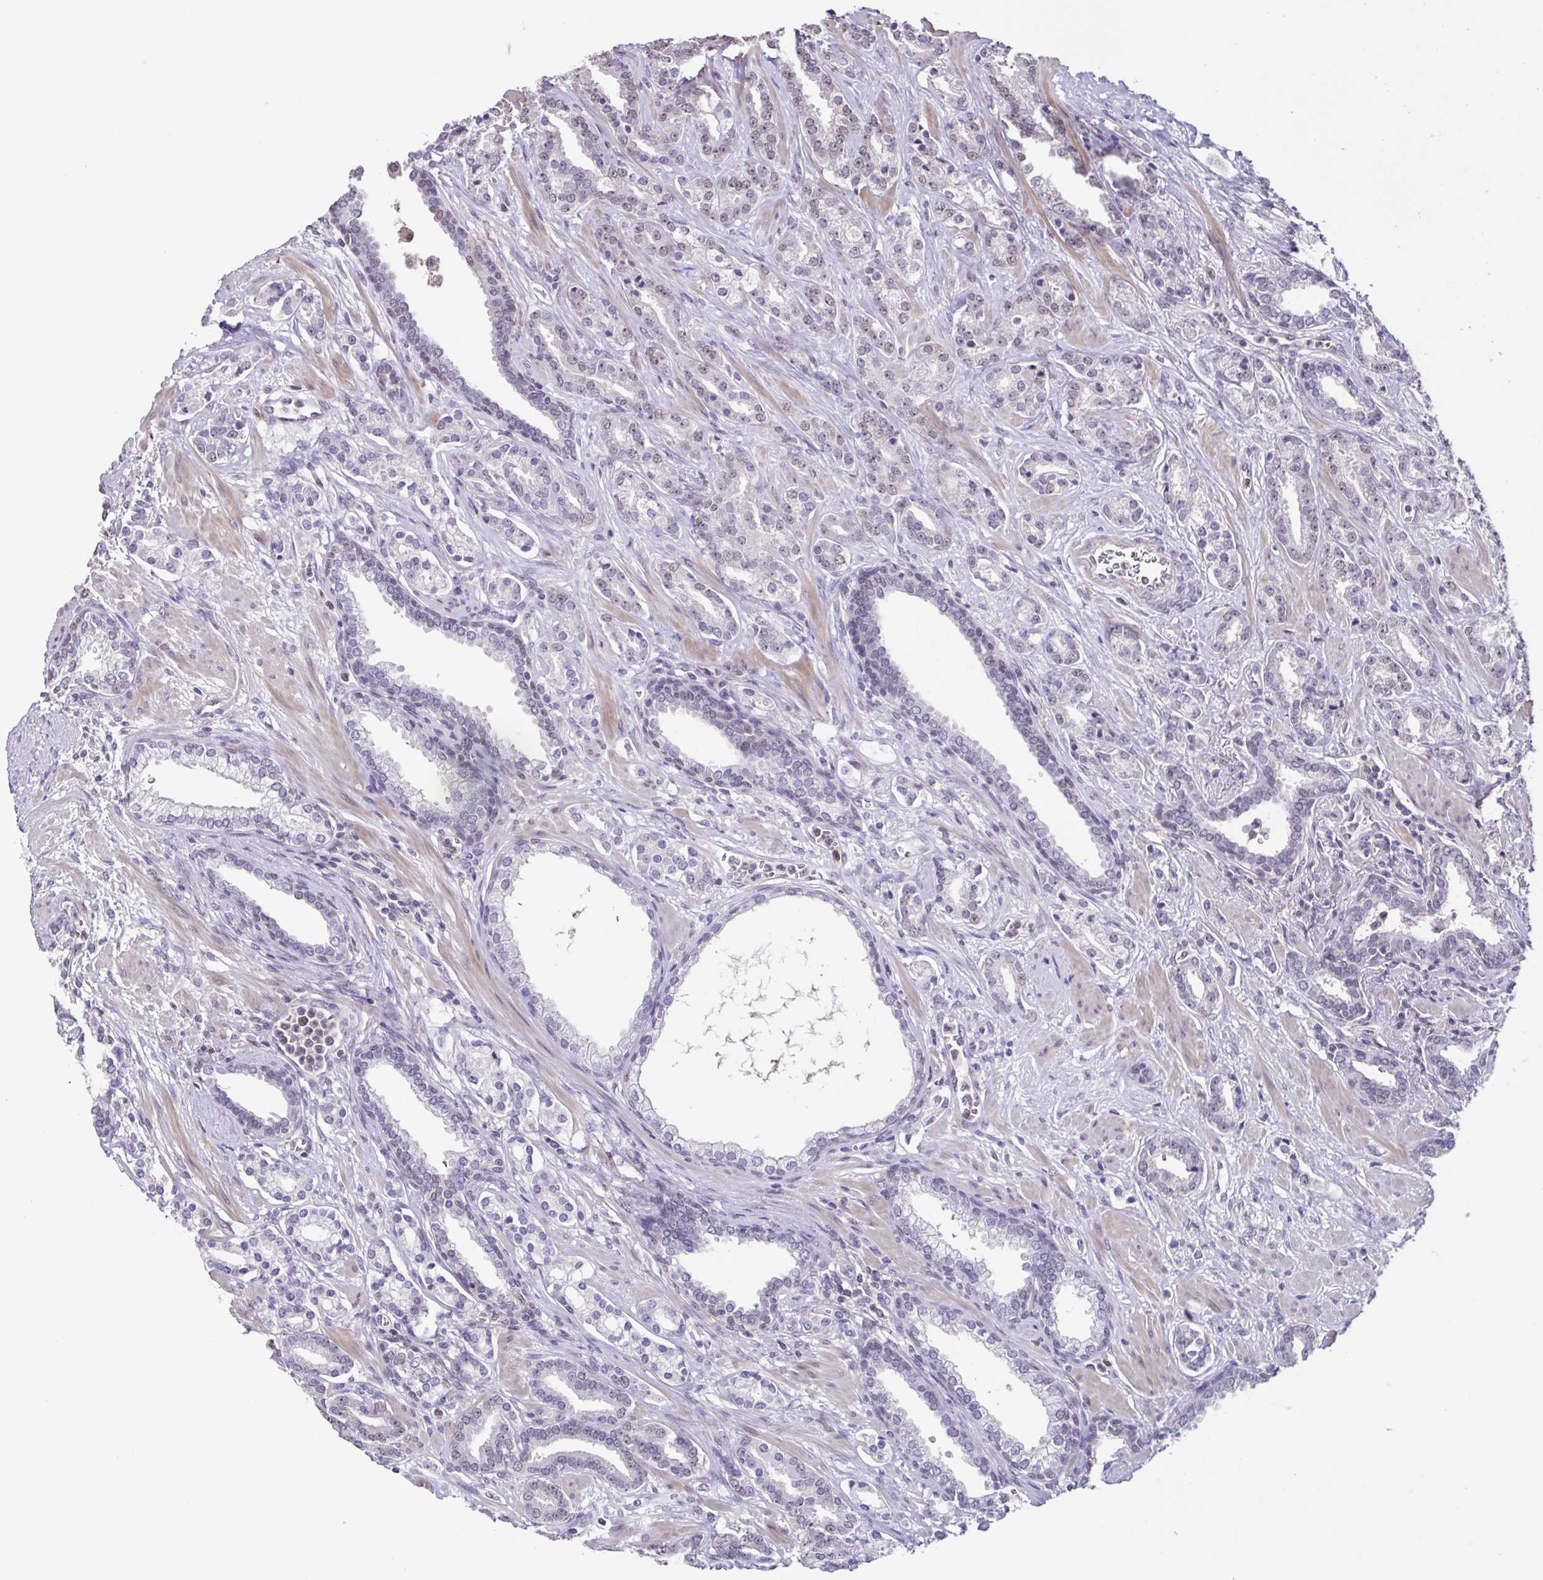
{"staining": {"intensity": "negative", "quantity": "none", "location": "none"}, "tissue": "prostate cancer", "cell_type": "Tumor cells", "image_type": "cancer", "snomed": [{"axis": "morphology", "description": "Adenocarcinoma, High grade"}, {"axis": "topography", "description": "Prostate"}], "caption": "There is no significant positivity in tumor cells of prostate cancer.", "gene": "ACTRT3", "patient": {"sex": "male", "age": 60}}